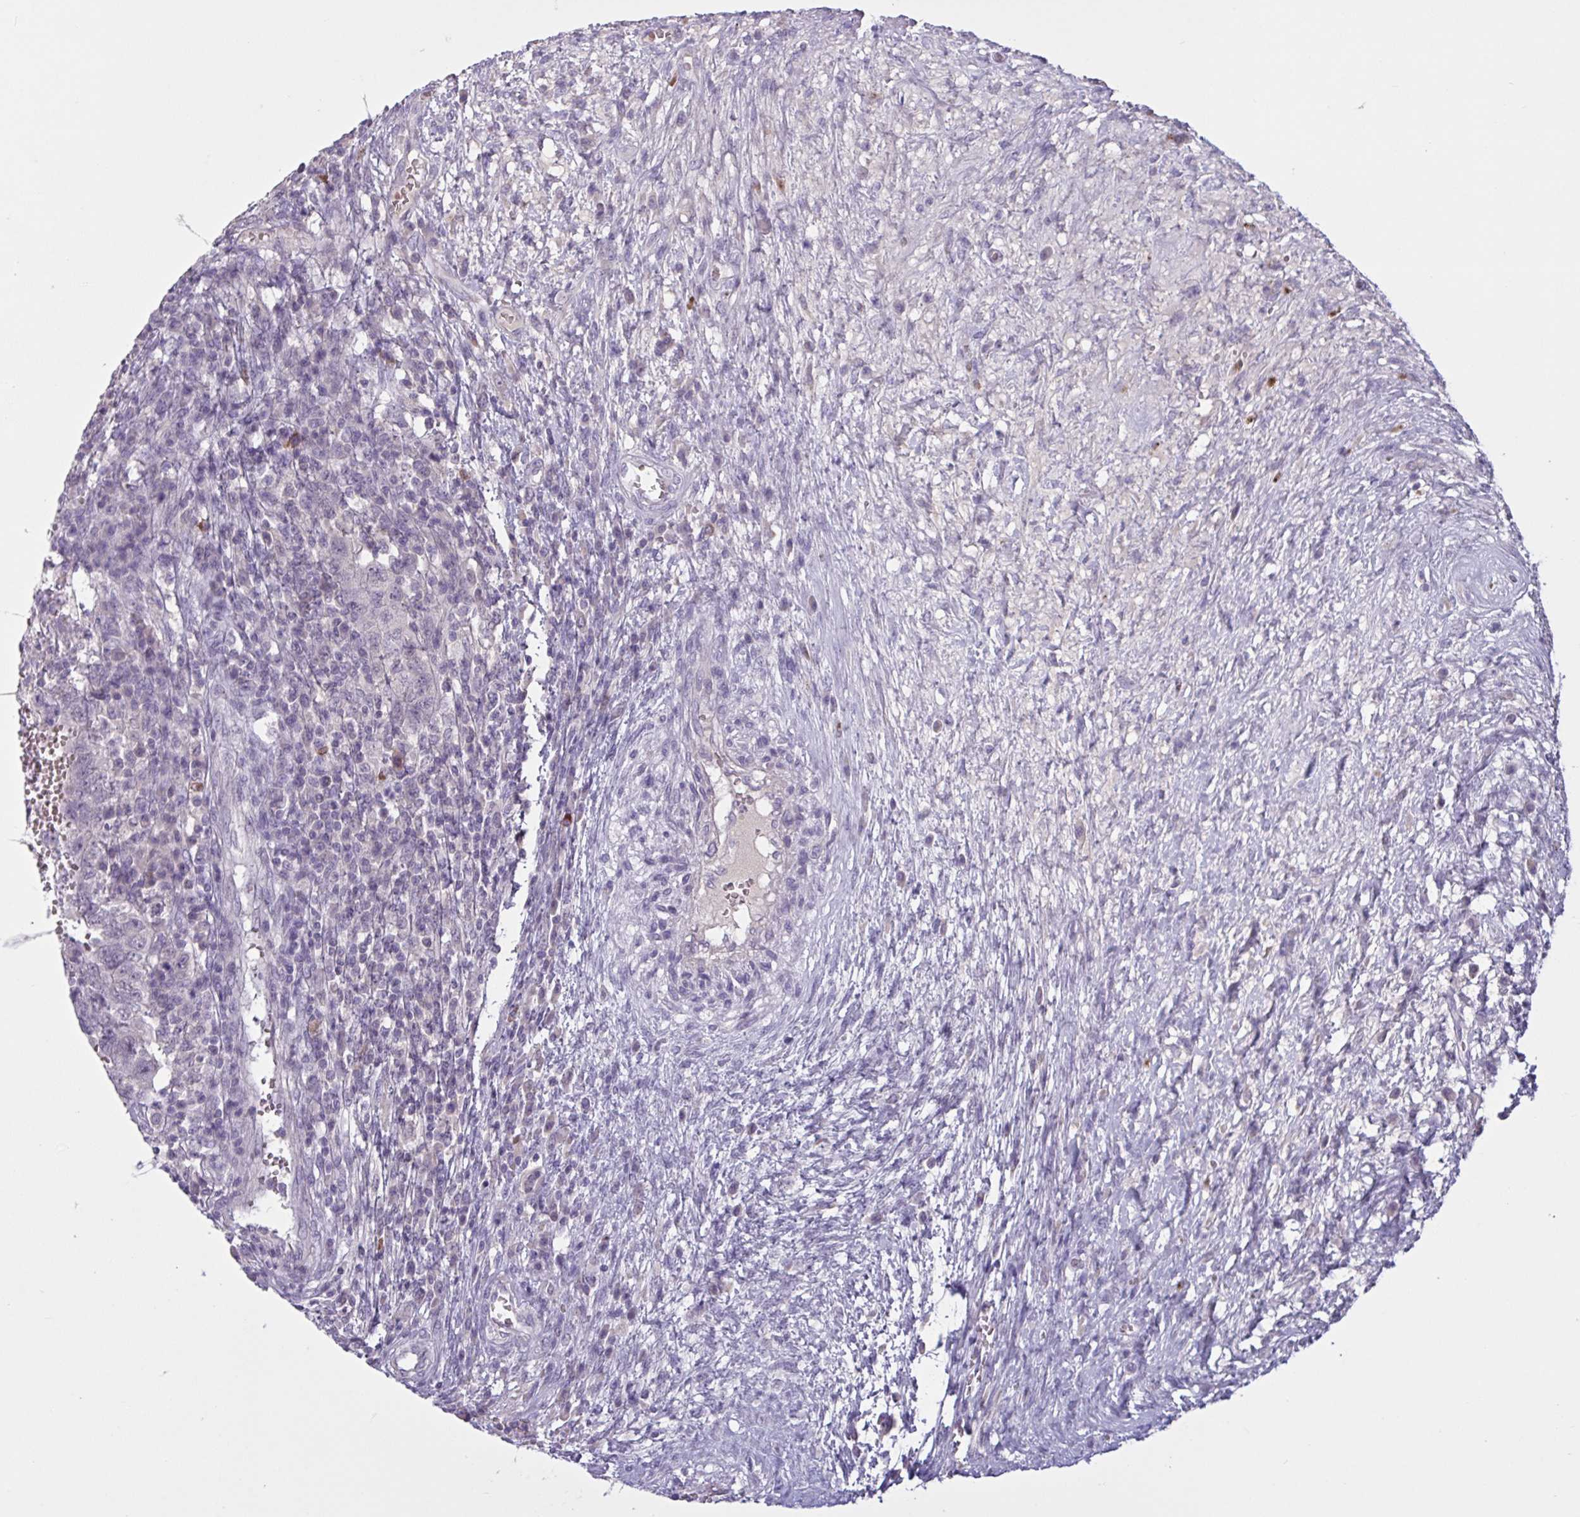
{"staining": {"intensity": "negative", "quantity": "none", "location": "none"}, "tissue": "testis cancer", "cell_type": "Tumor cells", "image_type": "cancer", "snomed": [{"axis": "morphology", "description": "Carcinoma, Embryonal, NOS"}, {"axis": "topography", "description": "Testis"}], "caption": "Immunohistochemistry (IHC) photomicrograph of neoplastic tissue: human testis cancer (embryonal carcinoma) stained with DAB (3,3'-diaminobenzidine) demonstrates no significant protein expression in tumor cells.", "gene": "RFPL4B", "patient": {"sex": "male", "age": 26}}